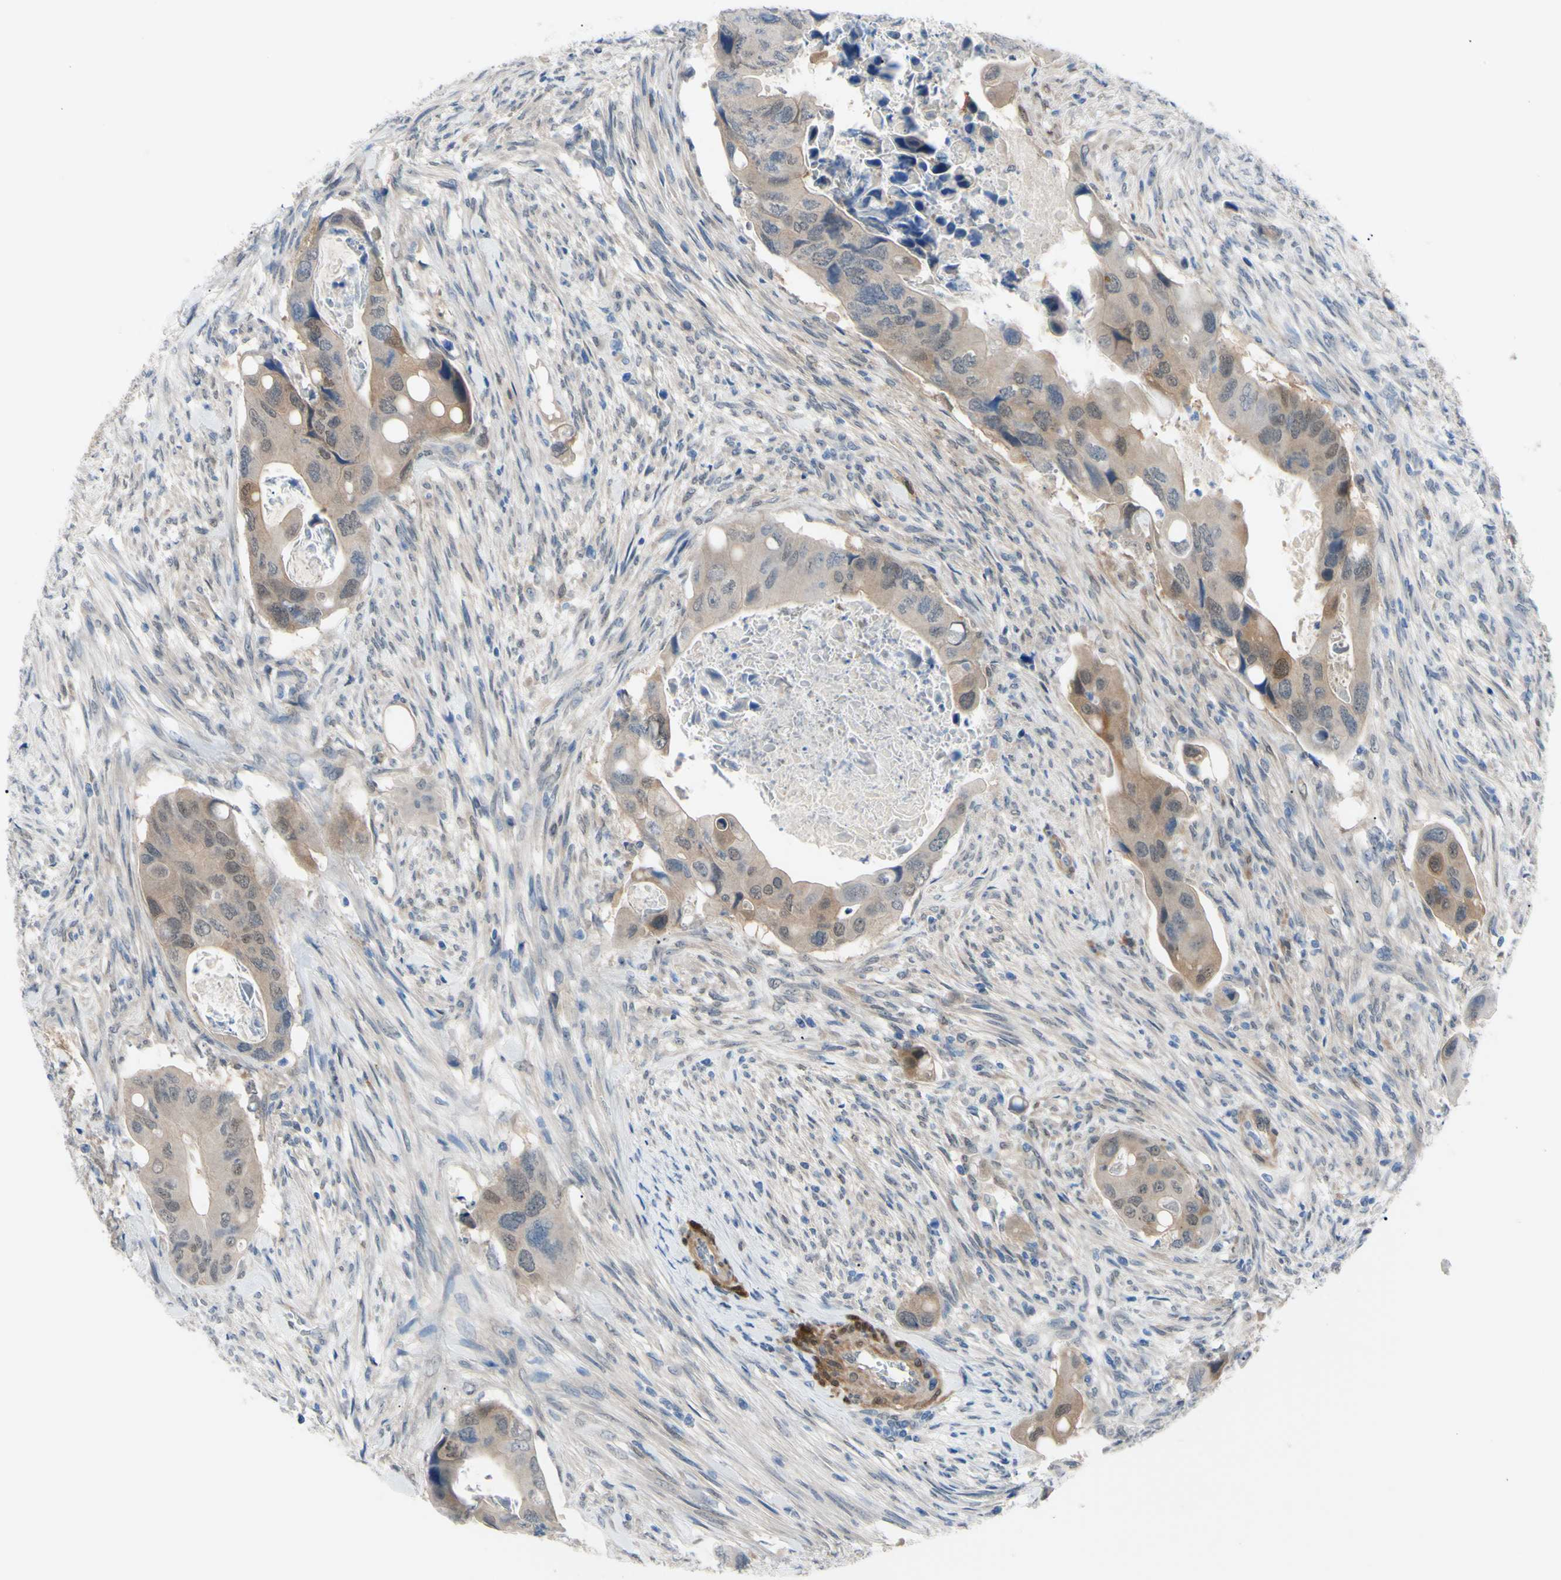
{"staining": {"intensity": "weak", "quantity": ">75%", "location": "cytoplasmic/membranous"}, "tissue": "colorectal cancer", "cell_type": "Tumor cells", "image_type": "cancer", "snomed": [{"axis": "morphology", "description": "Adenocarcinoma, NOS"}, {"axis": "topography", "description": "Rectum"}], "caption": "This image displays immunohistochemistry staining of colorectal cancer (adenocarcinoma), with low weak cytoplasmic/membranous staining in about >75% of tumor cells.", "gene": "NOL3", "patient": {"sex": "female", "age": 57}}